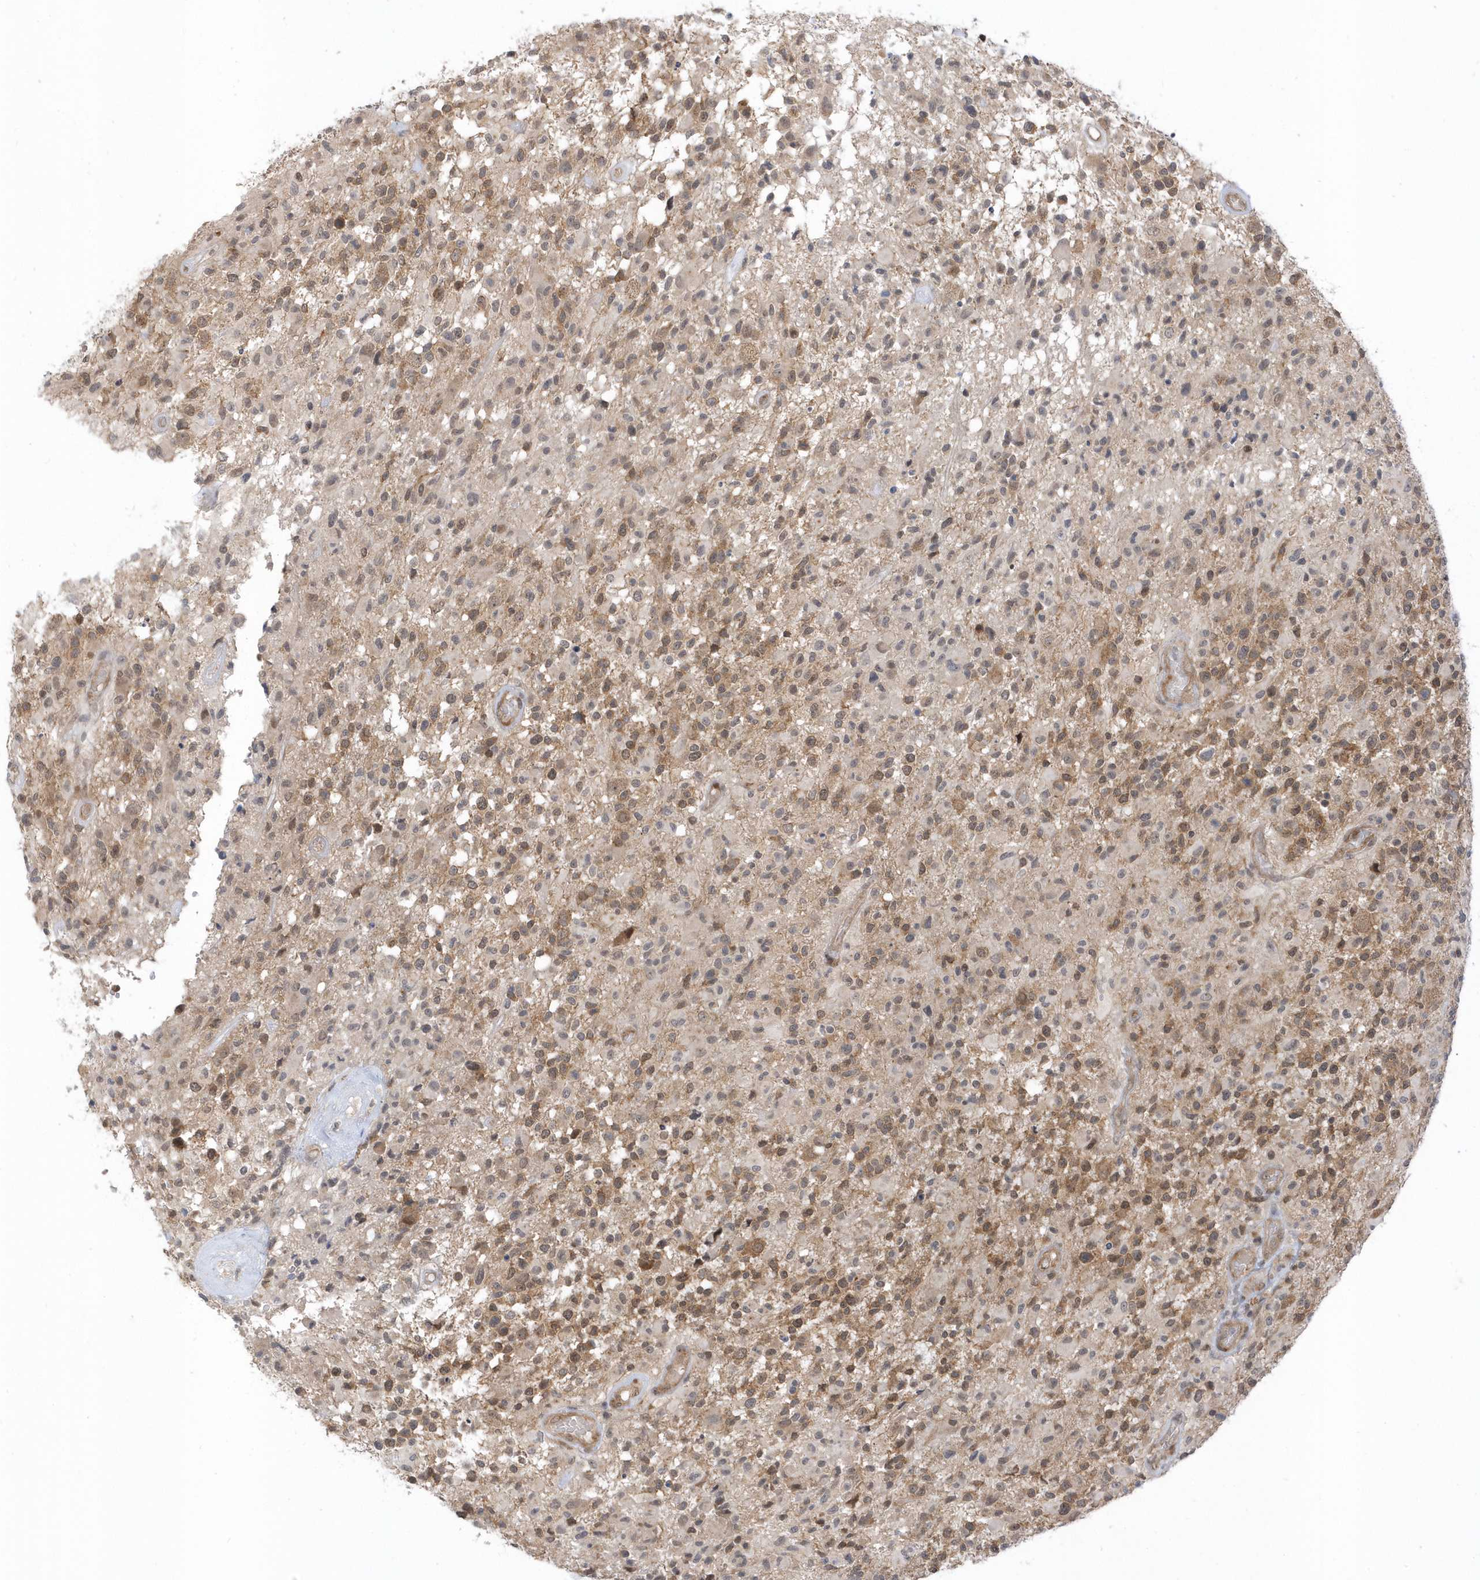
{"staining": {"intensity": "moderate", "quantity": "25%-75%", "location": "cytoplasmic/membranous,nuclear"}, "tissue": "glioma", "cell_type": "Tumor cells", "image_type": "cancer", "snomed": [{"axis": "morphology", "description": "Glioma, malignant, High grade"}, {"axis": "morphology", "description": "Glioblastoma, NOS"}, {"axis": "topography", "description": "Brain"}], "caption": "A brown stain highlights moderate cytoplasmic/membranous and nuclear staining of a protein in glioma tumor cells.", "gene": "USP53", "patient": {"sex": "male", "age": 60}}